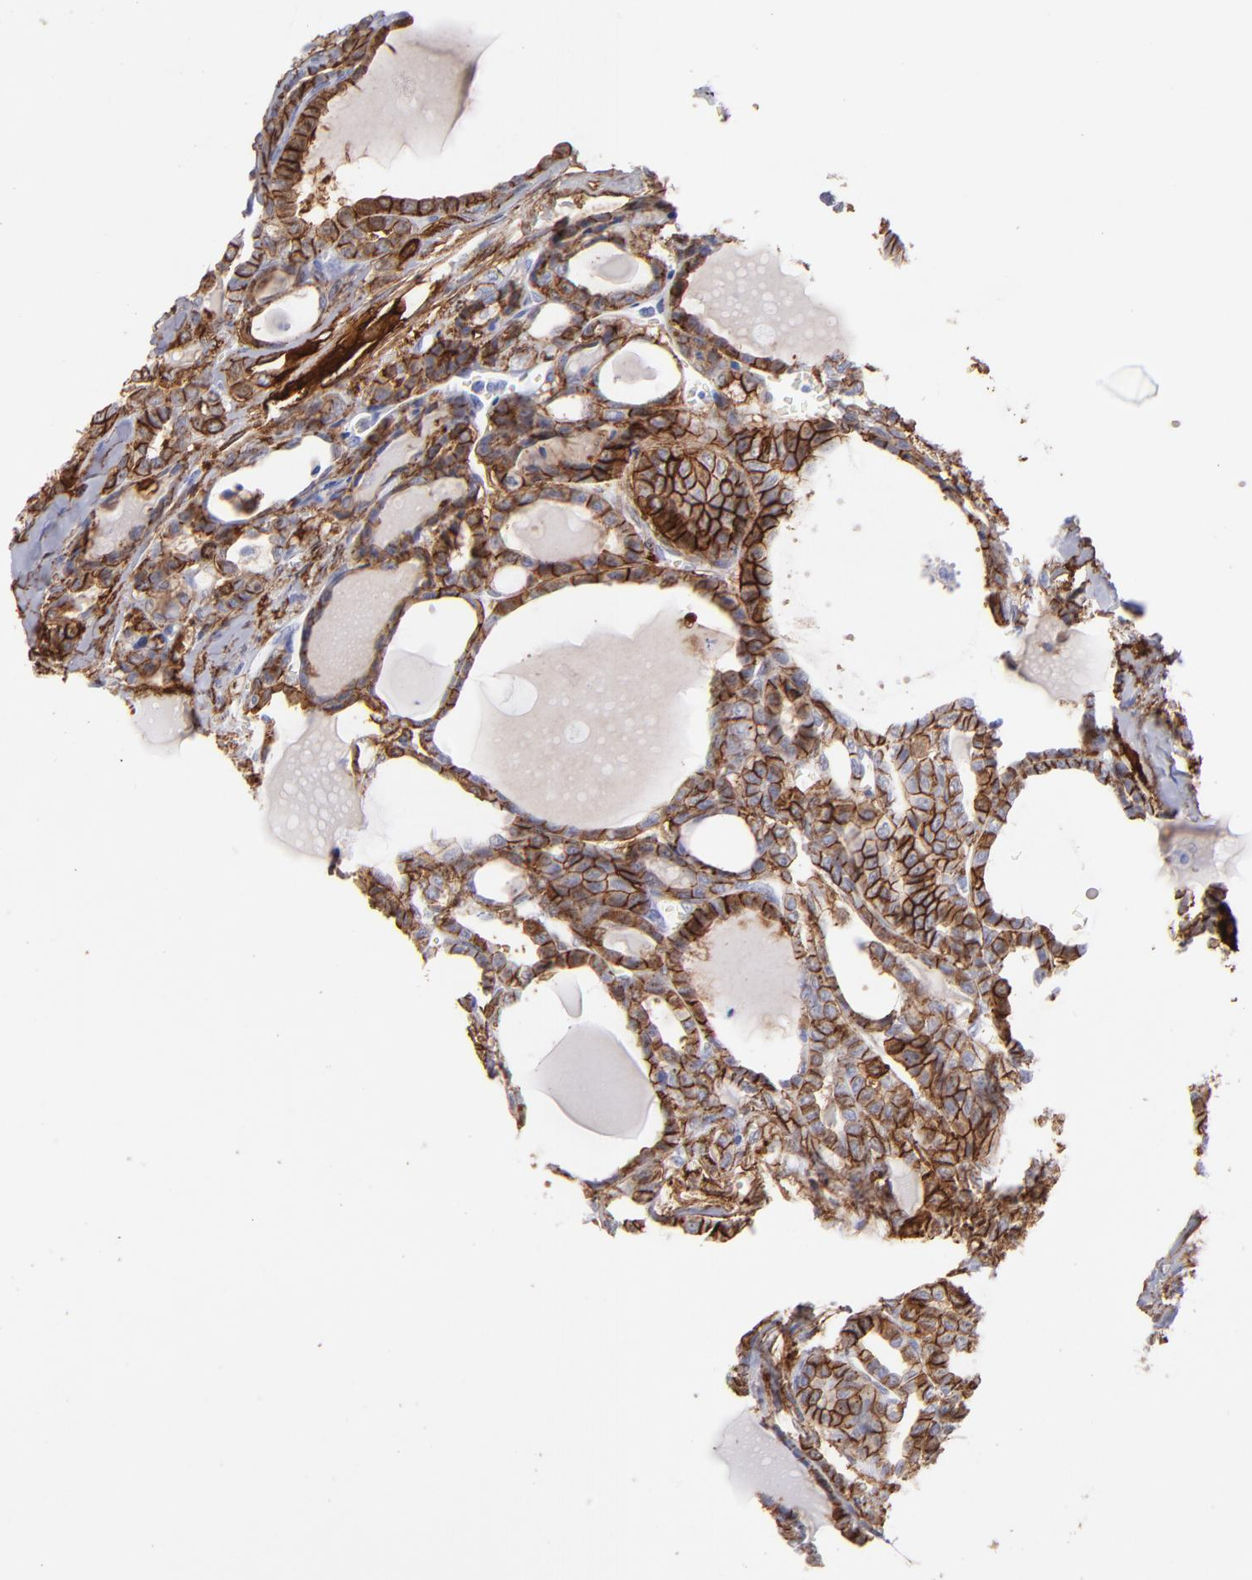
{"staining": {"intensity": "strong", "quantity": ">75%", "location": "cytoplasmic/membranous"}, "tissue": "thyroid cancer", "cell_type": "Tumor cells", "image_type": "cancer", "snomed": [{"axis": "morphology", "description": "Carcinoma, NOS"}, {"axis": "topography", "description": "Thyroid gland"}], "caption": "Protein expression analysis of thyroid carcinoma displays strong cytoplasmic/membranous positivity in approximately >75% of tumor cells. The staining was performed using DAB to visualize the protein expression in brown, while the nuclei were stained in blue with hematoxylin (Magnification: 20x).", "gene": "AHNAK2", "patient": {"sex": "female", "age": 91}}